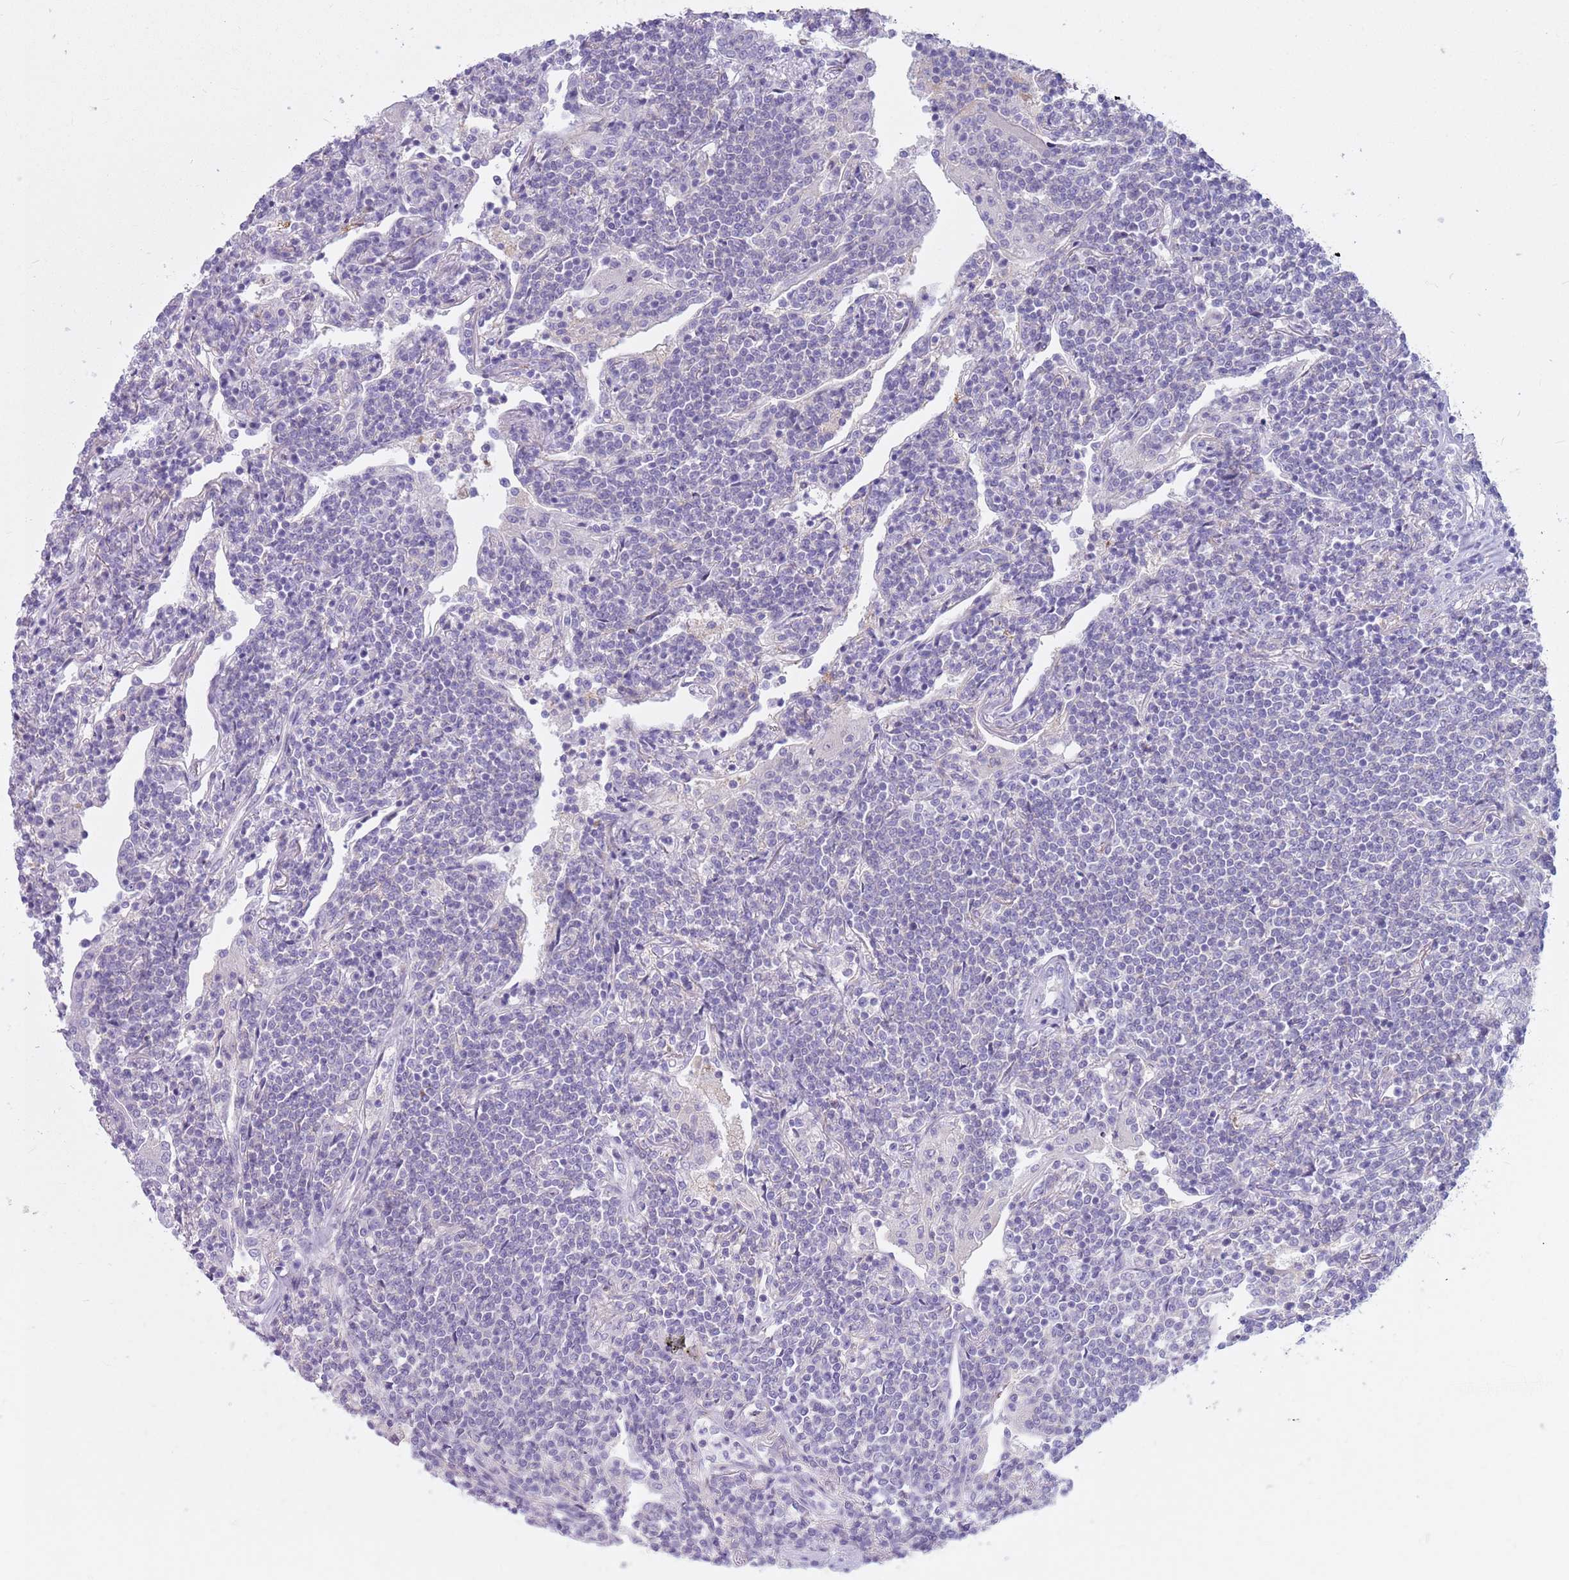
{"staining": {"intensity": "negative", "quantity": "none", "location": "none"}, "tissue": "lymphoma", "cell_type": "Tumor cells", "image_type": "cancer", "snomed": [{"axis": "morphology", "description": "Malignant lymphoma, non-Hodgkin's type, Low grade"}, {"axis": "topography", "description": "Lung"}], "caption": "This micrograph is of malignant lymphoma, non-Hodgkin's type (low-grade) stained with immunohistochemistry to label a protein in brown with the nuclei are counter-stained blue. There is no expression in tumor cells.", "gene": "SNX6", "patient": {"sex": "female", "age": 71}}